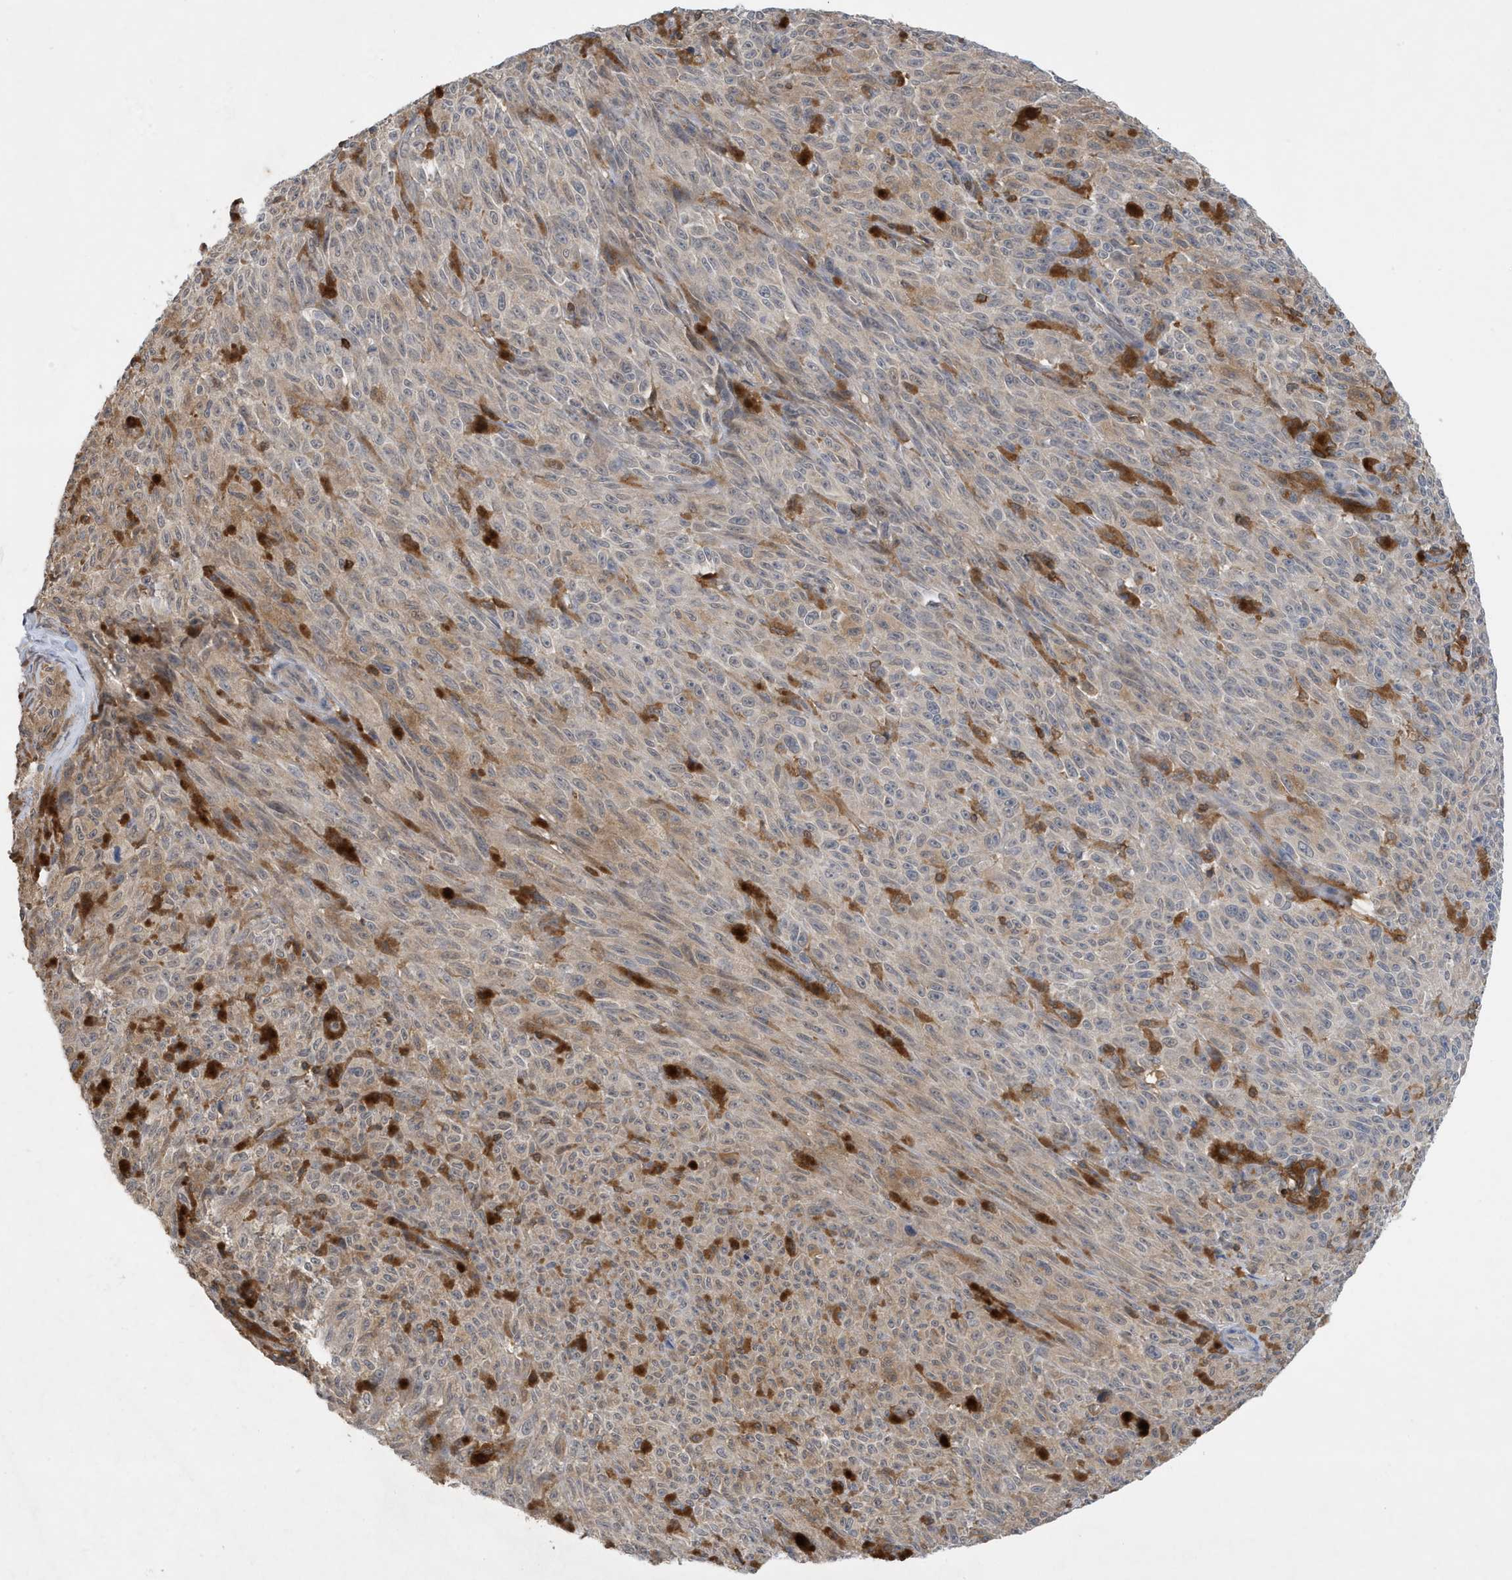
{"staining": {"intensity": "weak", "quantity": "25%-75%", "location": "cytoplasmic/membranous"}, "tissue": "melanoma", "cell_type": "Tumor cells", "image_type": "cancer", "snomed": [{"axis": "morphology", "description": "Malignant melanoma, NOS"}, {"axis": "topography", "description": "Skin"}], "caption": "Human melanoma stained with a brown dye exhibits weak cytoplasmic/membranous positive expression in about 25%-75% of tumor cells.", "gene": "NSUN3", "patient": {"sex": "female", "age": 82}}